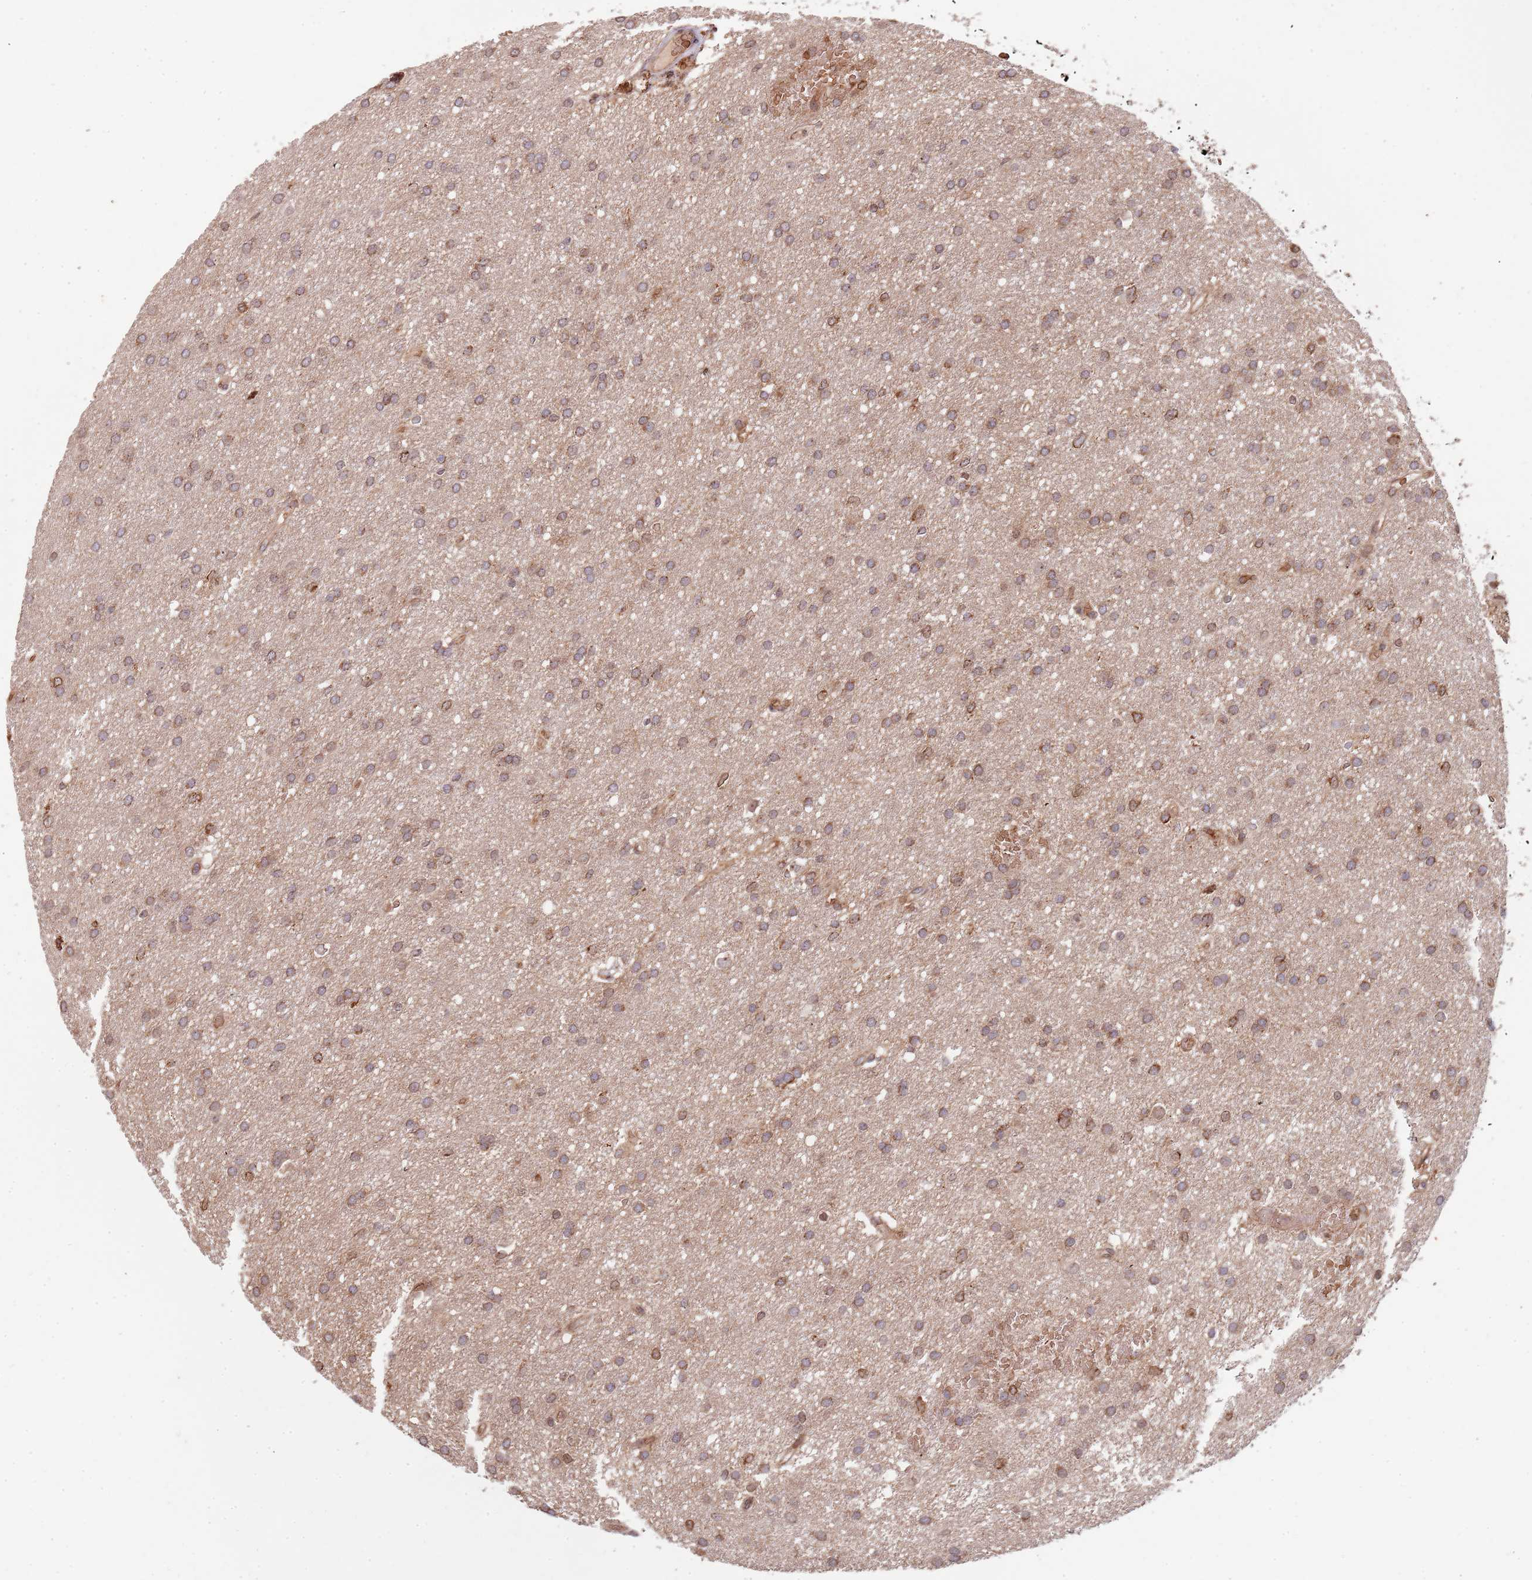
{"staining": {"intensity": "moderate", "quantity": ">75%", "location": "cytoplasmic/membranous"}, "tissue": "glioma", "cell_type": "Tumor cells", "image_type": "cancer", "snomed": [{"axis": "morphology", "description": "Glioma, malignant, High grade"}, {"axis": "topography", "description": "Cerebral cortex"}], "caption": "High-magnification brightfield microscopy of high-grade glioma (malignant) stained with DAB (3,3'-diaminobenzidine) (brown) and counterstained with hematoxylin (blue). tumor cells exhibit moderate cytoplasmic/membranous positivity is appreciated in approximately>75% of cells.", "gene": "DCHS1", "patient": {"sex": "female", "age": 36}}